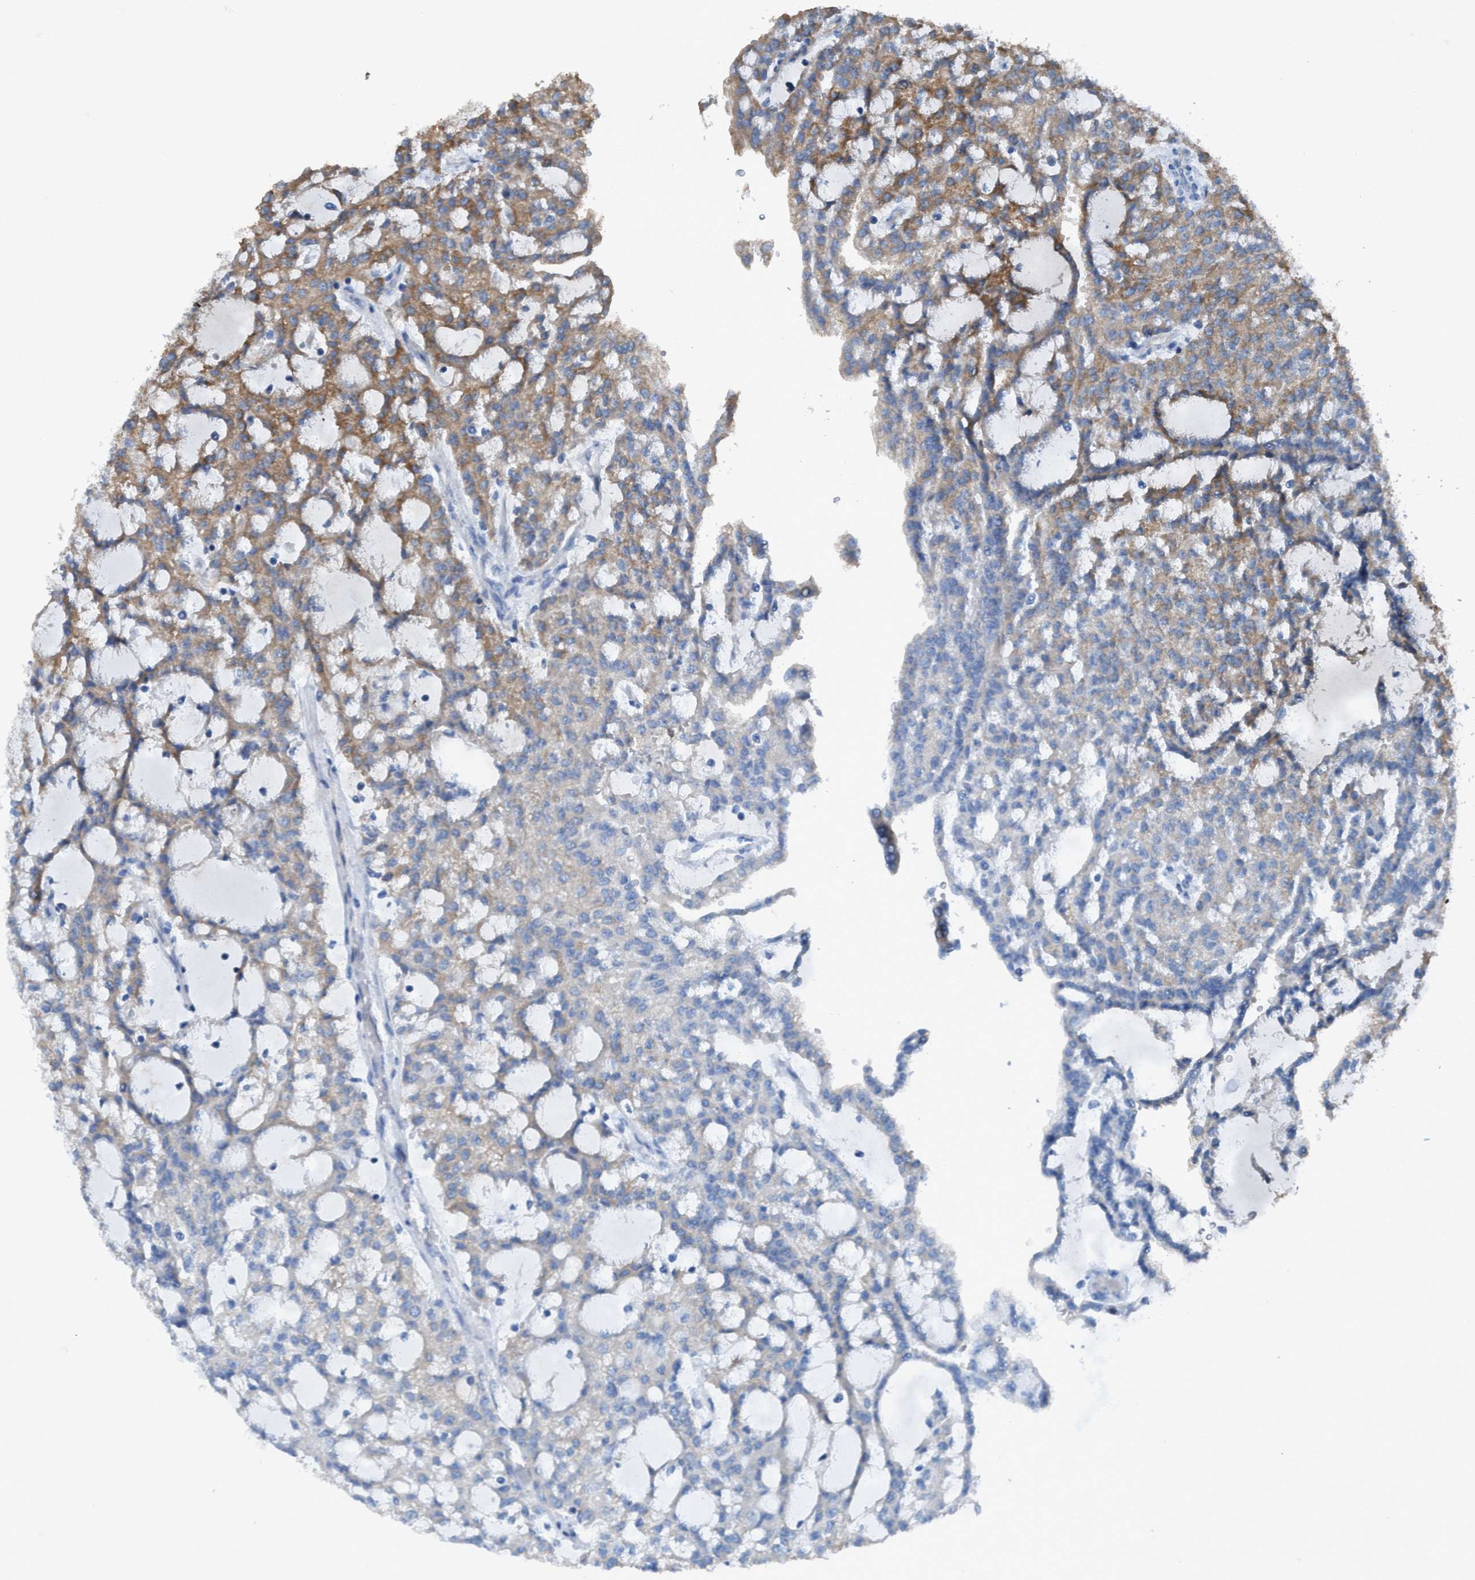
{"staining": {"intensity": "moderate", "quantity": ">75%", "location": "cytoplasmic/membranous"}, "tissue": "renal cancer", "cell_type": "Tumor cells", "image_type": "cancer", "snomed": [{"axis": "morphology", "description": "Adenocarcinoma, NOS"}, {"axis": "topography", "description": "Kidney"}], "caption": "Human renal adenocarcinoma stained for a protein (brown) displays moderate cytoplasmic/membranous positive expression in approximately >75% of tumor cells.", "gene": "NMT1", "patient": {"sex": "male", "age": 63}}